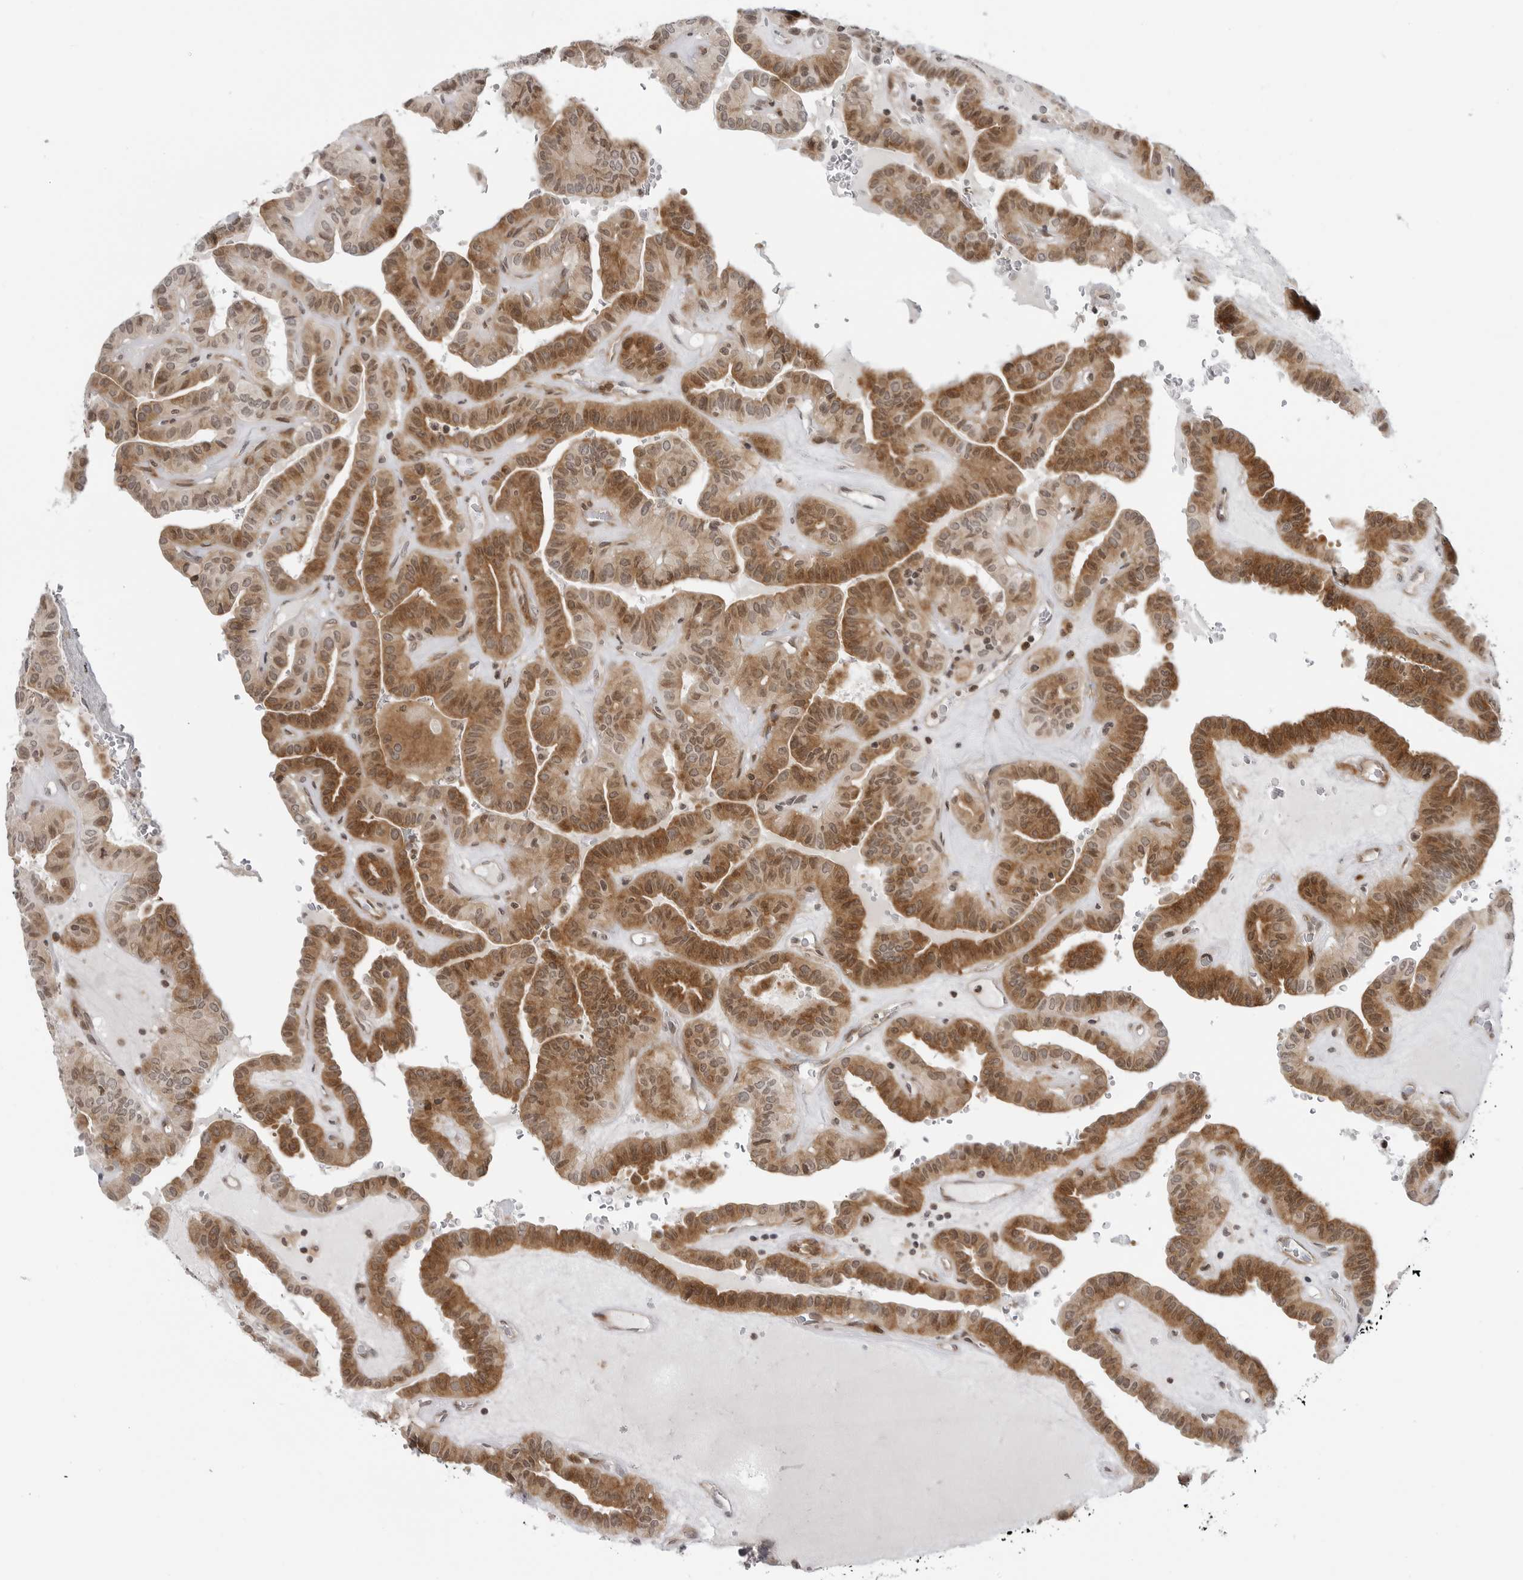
{"staining": {"intensity": "moderate", "quantity": ">75%", "location": "cytoplasmic/membranous"}, "tissue": "thyroid cancer", "cell_type": "Tumor cells", "image_type": "cancer", "snomed": [{"axis": "morphology", "description": "Papillary adenocarcinoma, NOS"}, {"axis": "topography", "description": "Thyroid gland"}], "caption": "Immunohistochemistry (DAB (3,3'-diaminobenzidine)) staining of human thyroid papillary adenocarcinoma displays moderate cytoplasmic/membranous protein expression in about >75% of tumor cells.", "gene": "ADAMTS5", "patient": {"sex": "male", "age": 77}}